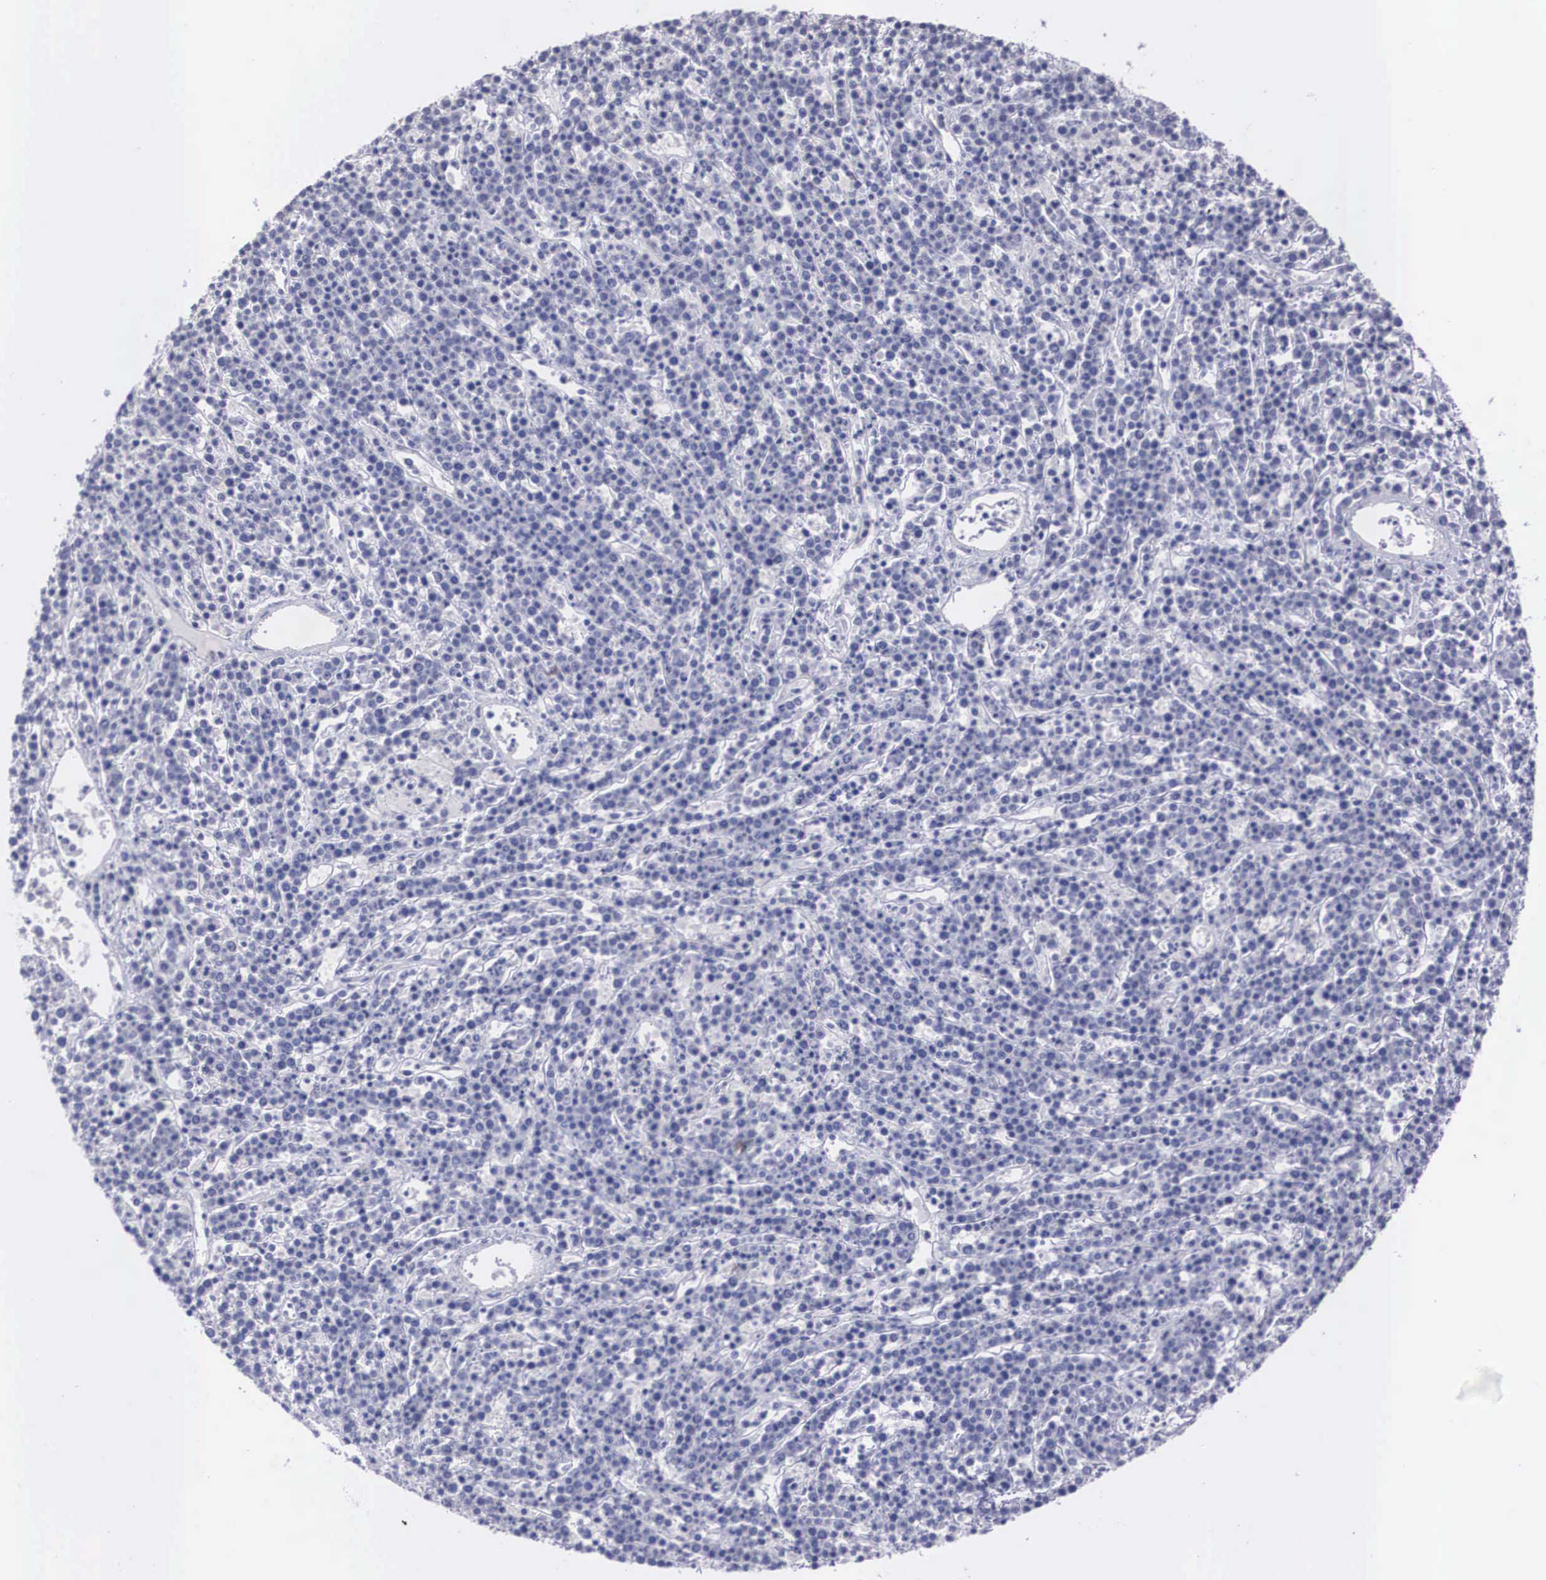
{"staining": {"intensity": "negative", "quantity": "none", "location": "none"}, "tissue": "lymphoma", "cell_type": "Tumor cells", "image_type": "cancer", "snomed": [{"axis": "morphology", "description": "Malignant lymphoma, non-Hodgkin's type, High grade"}, {"axis": "topography", "description": "Ovary"}], "caption": "Human lymphoma stained for a protein using IHC shows no staining in tumor cells.", "gene": "REPS2", "patient": {"sex": "female", "age": 56}}